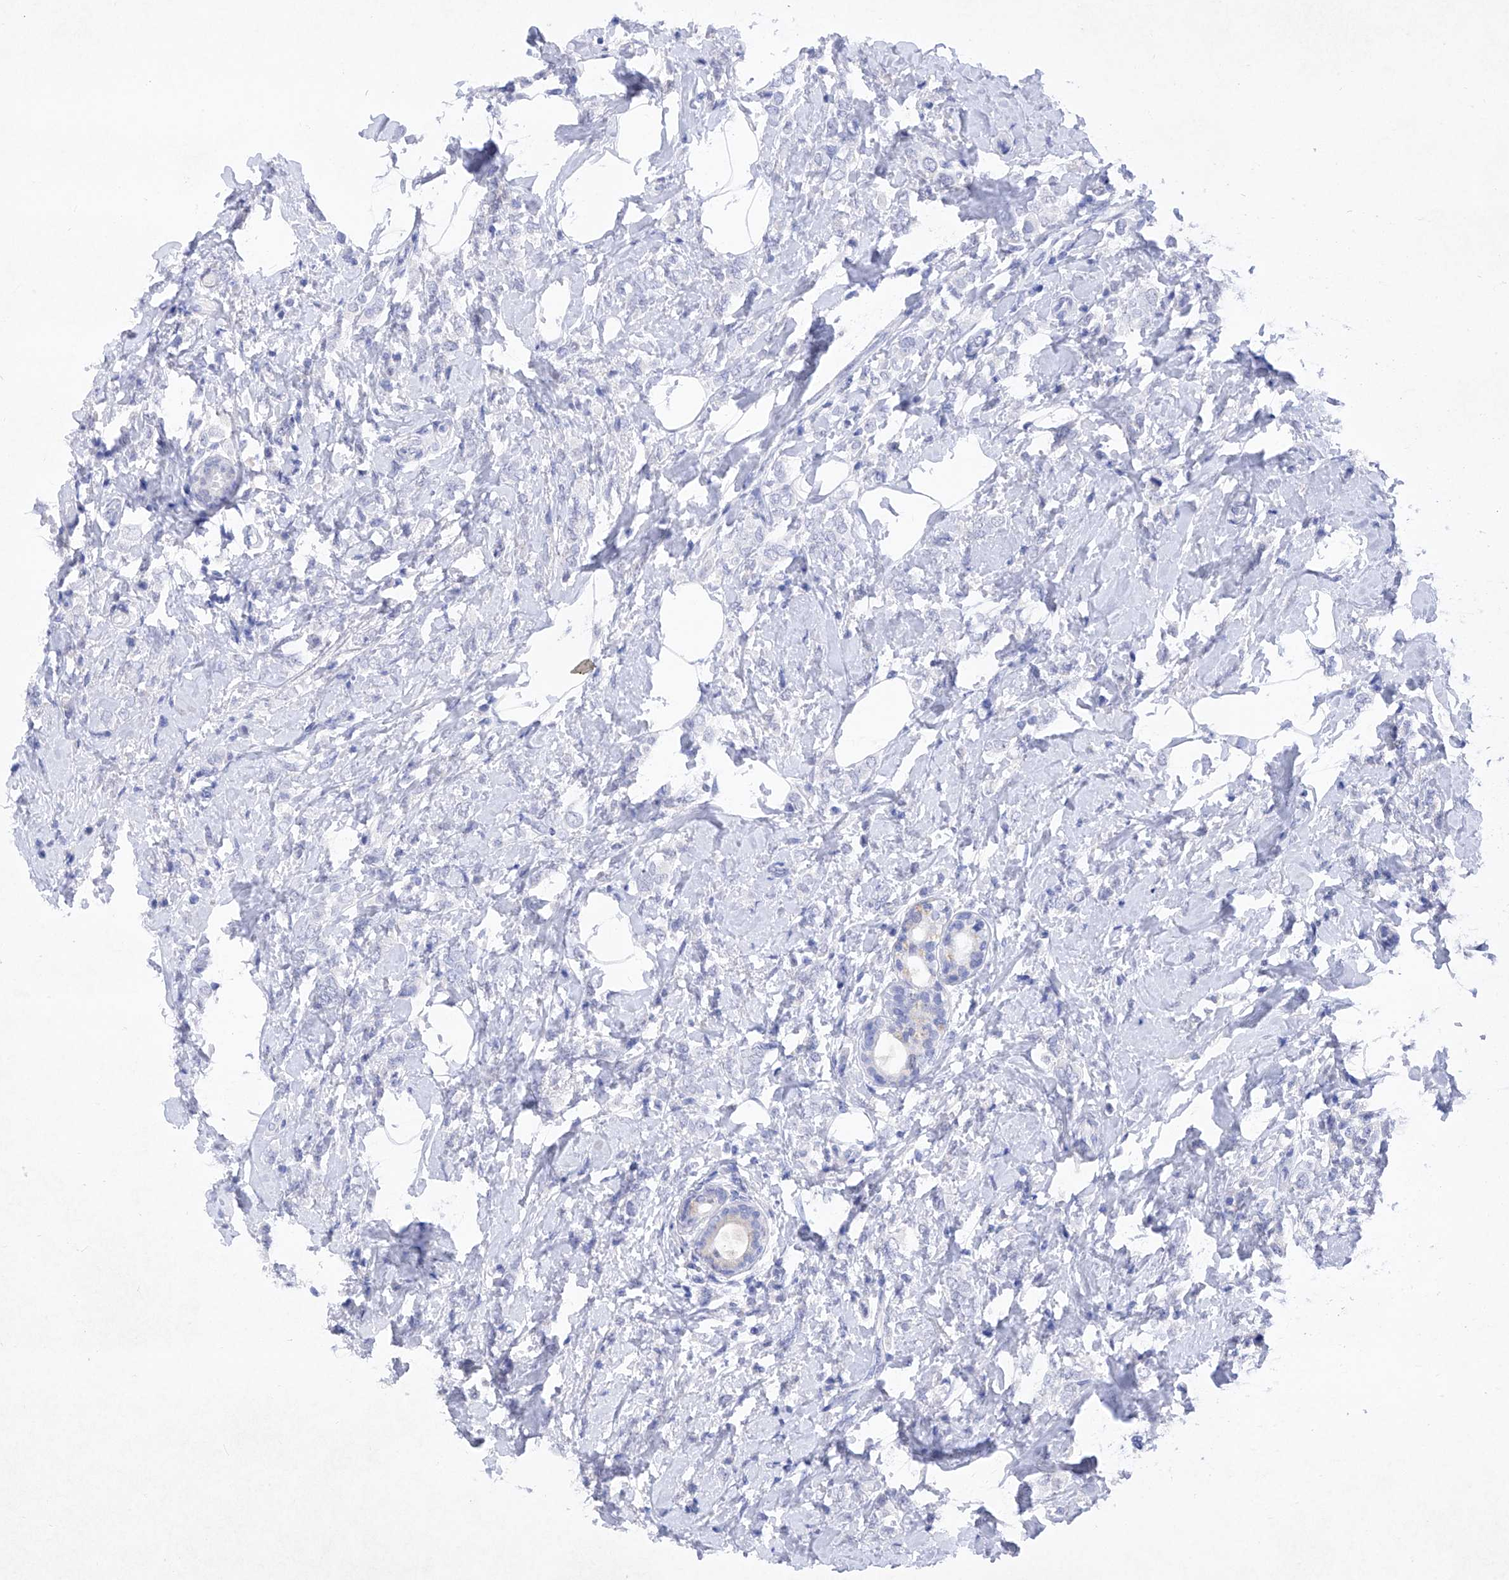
{"staining": {"intensity": "negative", "quantity": "none", "location": "none"}, "tissue": "breast cancer", "cell_type": "Tumor cells", "image_type": "cancer", "snomed": [{"axis": "morphology", "description": "Lobular carcinoma"}, {"axis": "topography", "description": "Breast"}], "caption": "This is an IHC photomicrograph of human breast cancer. There is no staining in tumor cells.", "gene": "BARX2", "patient": {"sex": "female", "age": 47}}